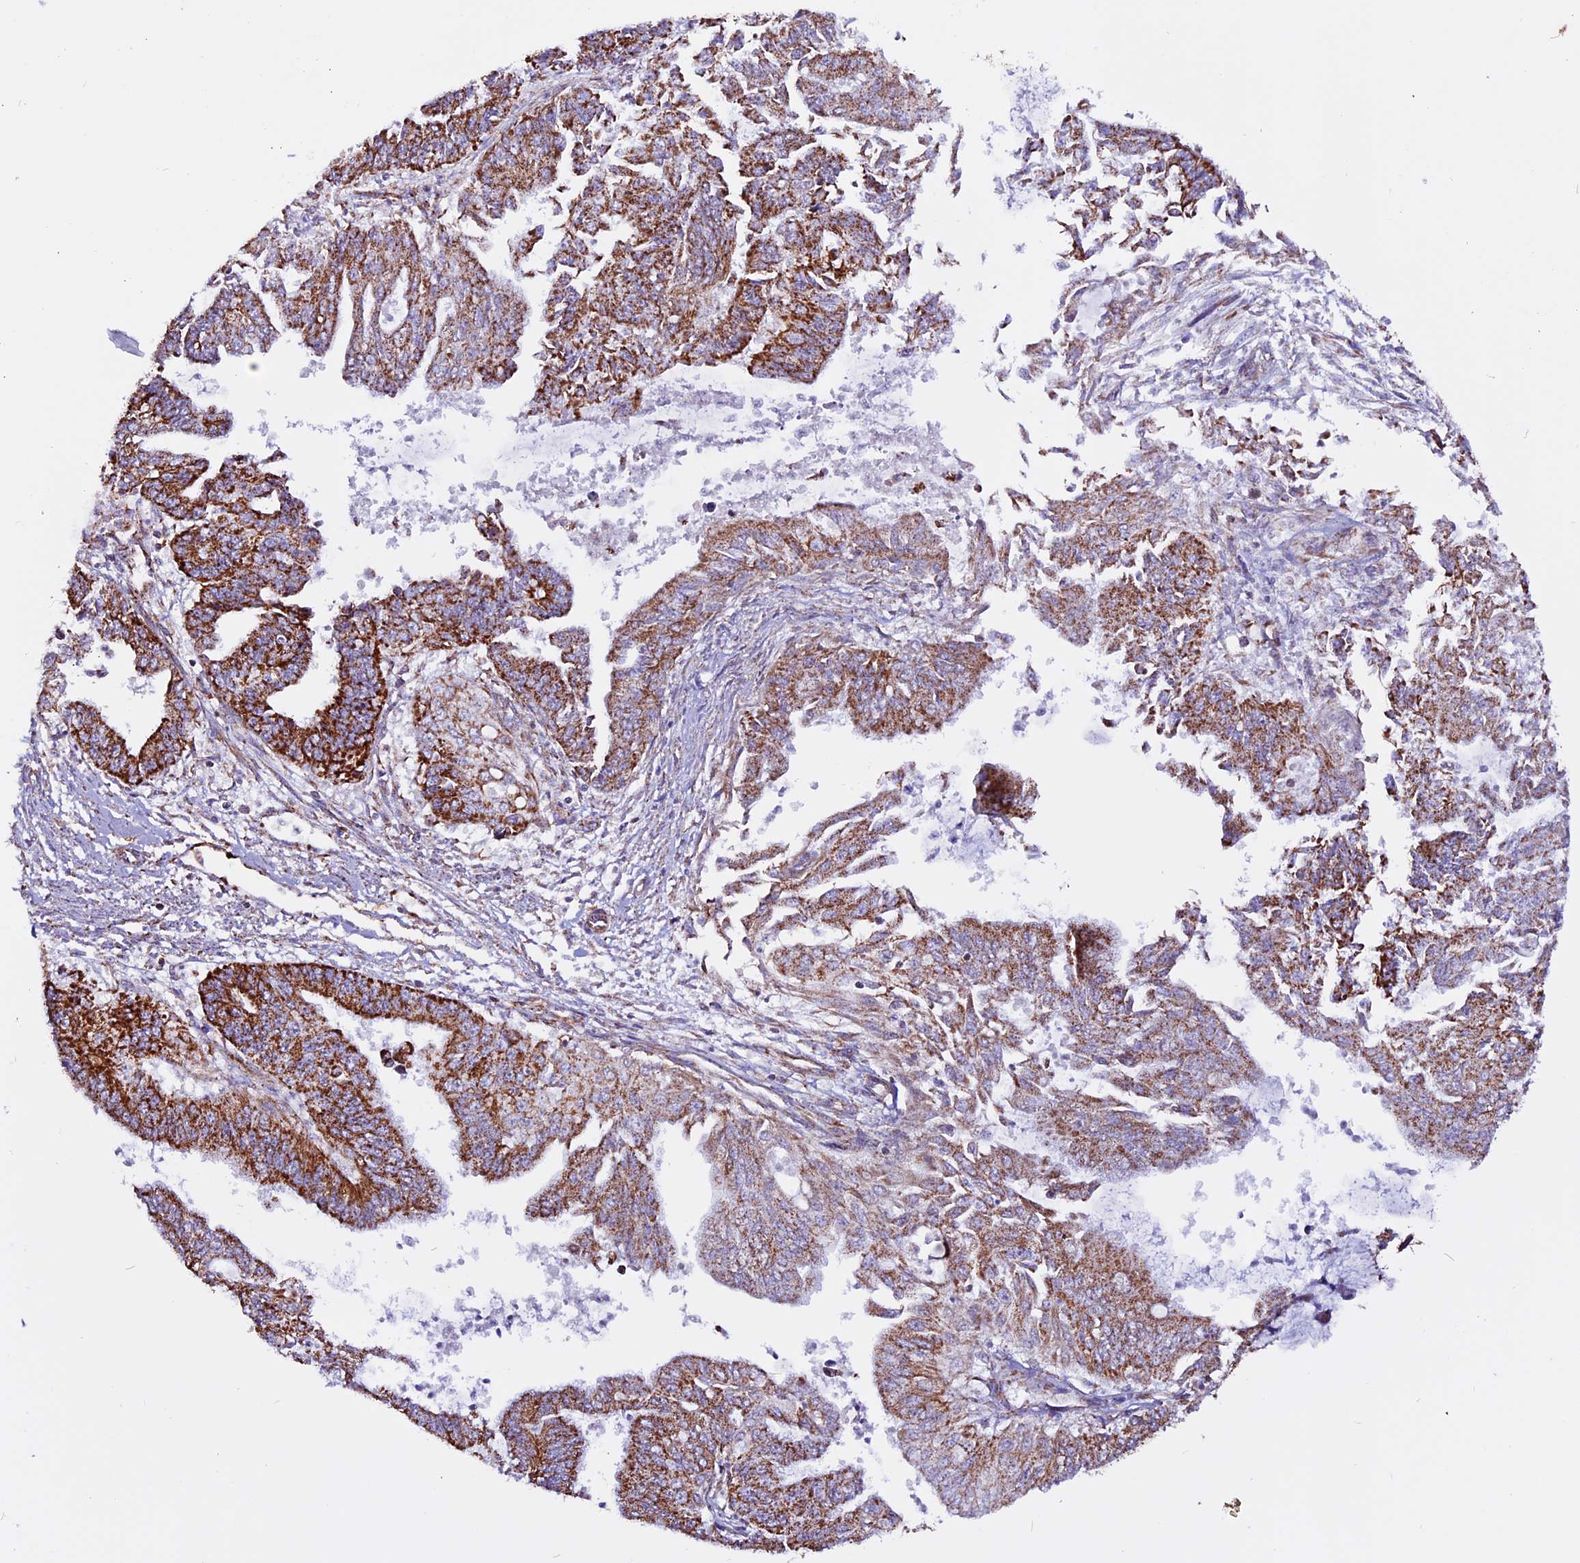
{"staining": {"intensity": "strong", "quantity": ">75%", "location": "cytoplasmic/membranous"}, "tissue": "endometrial cancer", "cell_type": "Tumor cells", "image_type": "cancer", "snomed": [{"axis": "morphology", "description": "Adenocarcinoma, NOS"}, {"axis": "topography", "description": "Endometrium"}], "caption": "Endometrial cancer (adenocarcinoma) stained with a brown dye shows strong cytoplasmic/membranous positive positivity in approximately >75% of tumor cells.", "gene": "CX3CL1", "patient": {"sex": "female", "age": 73}}